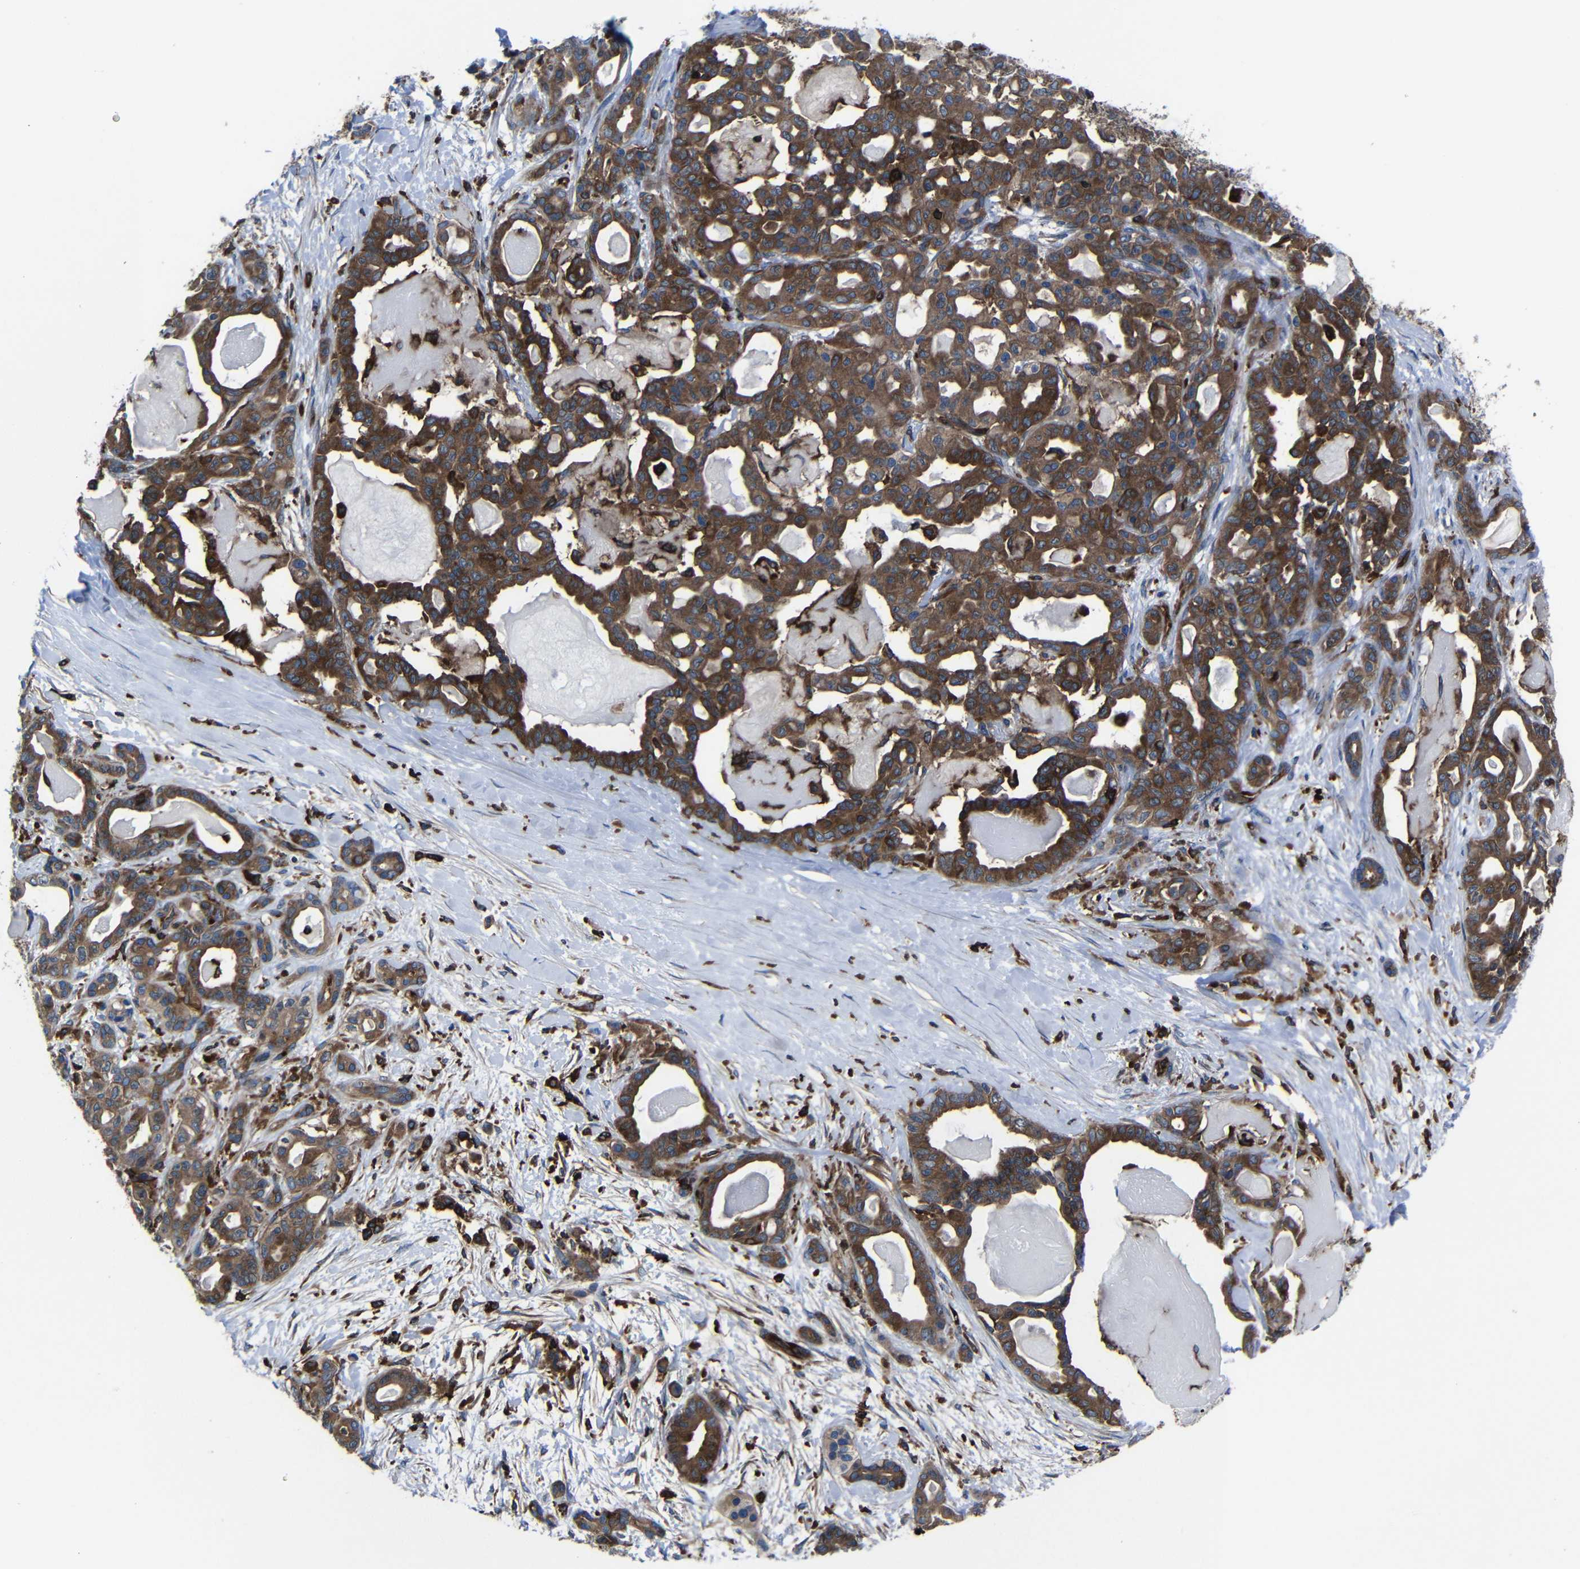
{"staining": {"intensity": "strong", "quantity": ">75%", "location": "cytoplasmic/membranous"}, "tissue": "pancreatic cancer", "cell_type": "Tumor cells", "image_type": "cancer", "snomed": [{"axis": "morphology", "description": "Adenocarcinoma, NOS"}, {"axis": "topography", "description": "Pancreas"}], "caption": "Immunohistochemical staining of pancreatic cancer (adenocarcinoma) exhibits high levels of strong cytoplasmic/membranous protein expression in approximately >75% of tumor cells. The protein of interest is shown in brown color, while the nuclei are stained blue.", "gene": "ARHGEF1", "patient": {"sex": "male", "age": 63}}